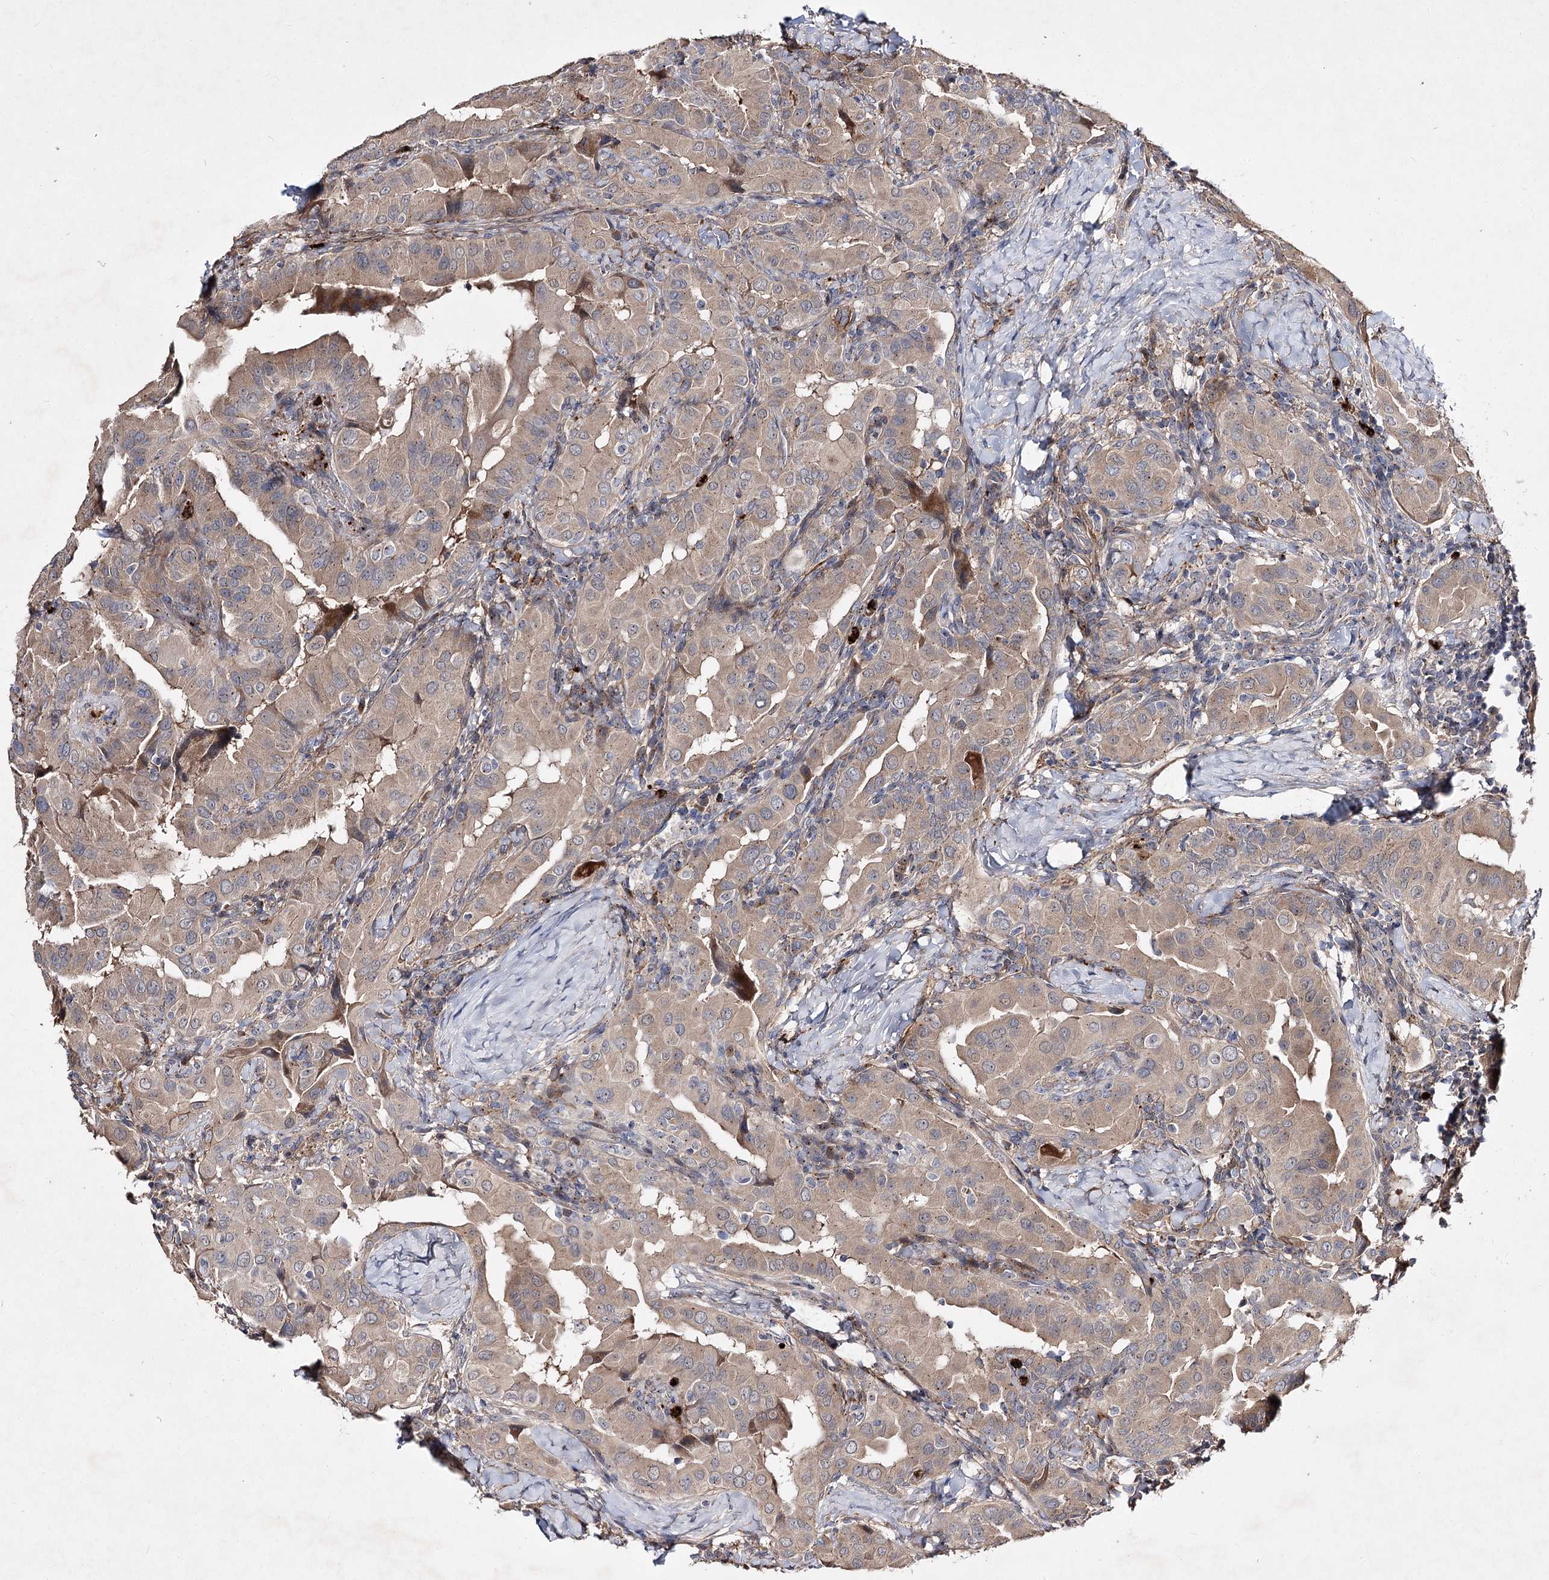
{"staining": {"intensity": "weak", "quantity": ">75%", "location": "cytoplasmic/membranous"}, "tissue": "thyroid cancer", "cell_type": "Tumor cells", "image_type": "cancer", "snomed": [{"axis": "morphology", "description": "Papillary adenocarcinoma, NOS"}, {"axis": "topography", "description": "Thyroid gland"}], "caption": "Immunohistochemistry (IHC) of human thyroid cancer (papillary adenocarcinoma) exhibits low levels of weak cytoplasmic/membranous positivity in about >75% of tumor cells.", "gene": "MINDY3", "patient": {"sex": "male", "age": 33}}